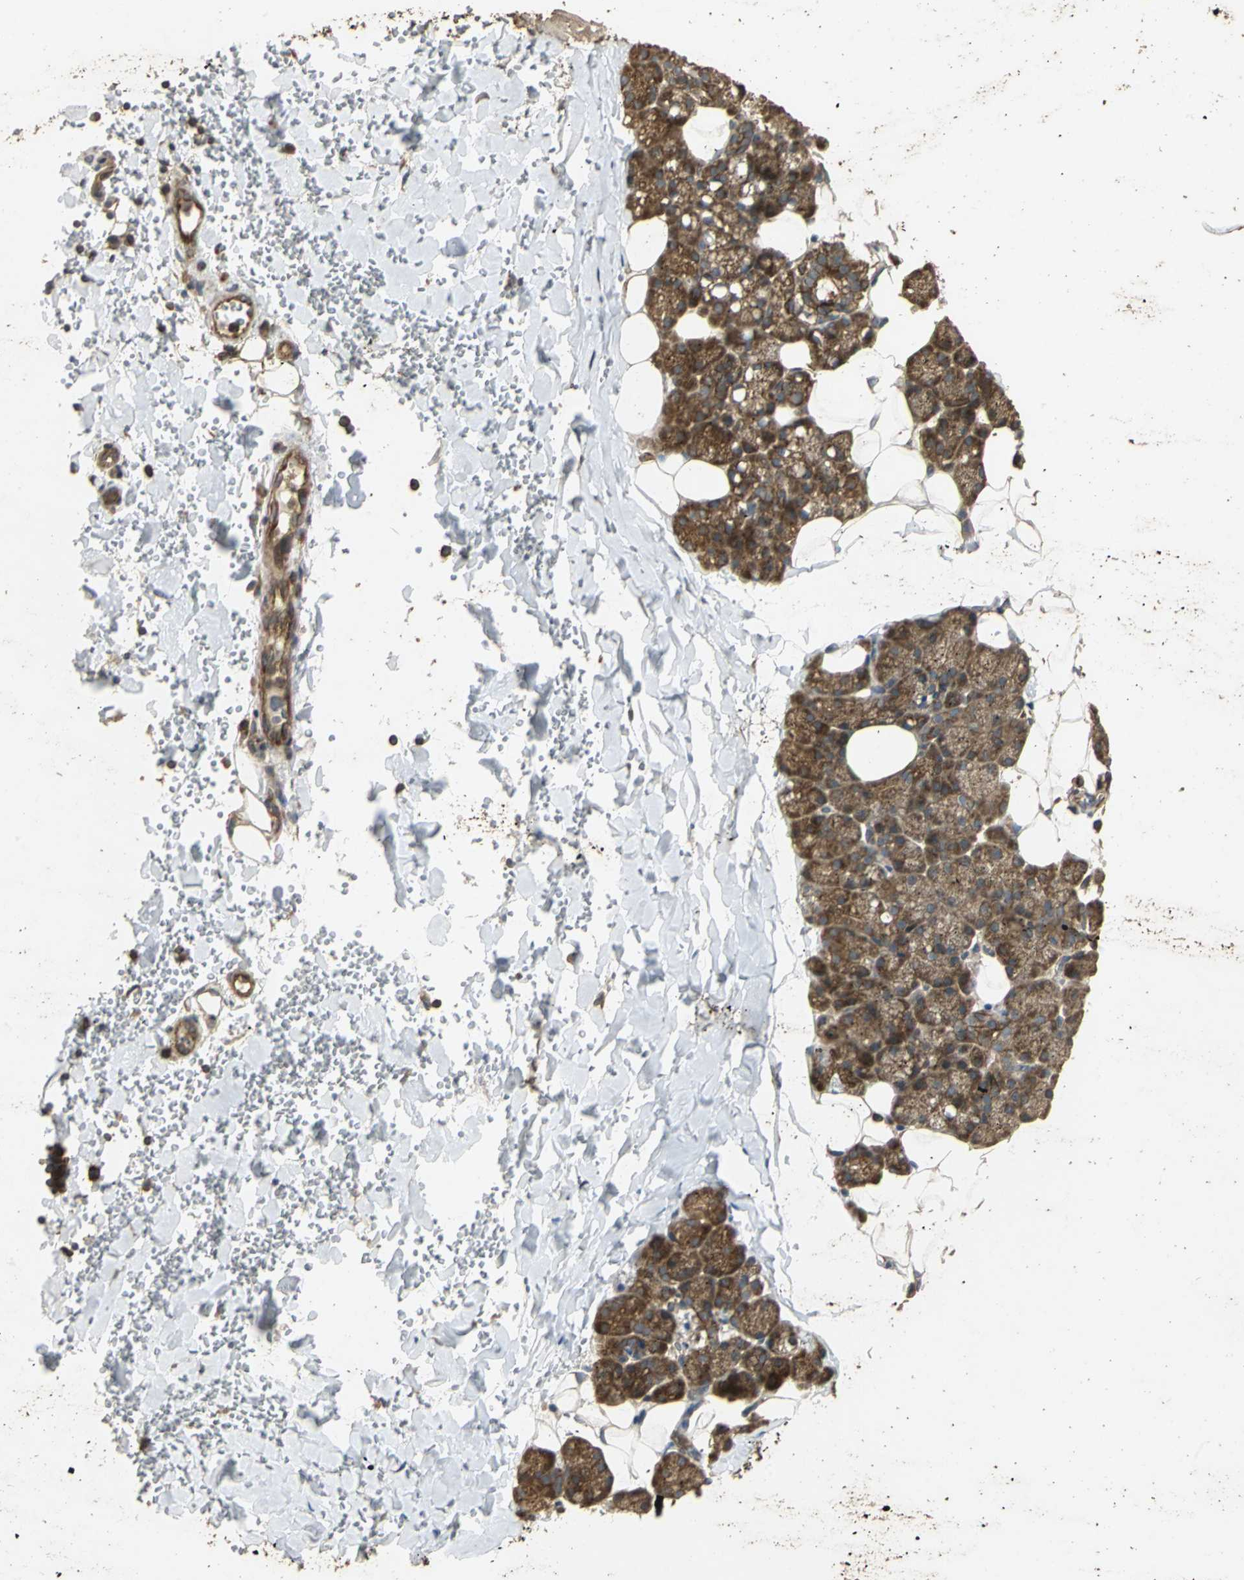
{"staining": {"intensity": "strong", "quantity": "25%-75%", "location": "cytoplasmic/membranous"}, "tissue": "salivary gland", "cell_type": "Glandular cells", "image_type": "normal", "snomed": [{"axis": "morphology", "description": "Normal tissue, NOS"}, {"axis": "topography", "description": "Lymph node"}, {"axis": "topography", "description": "Salivary gland"}], "caption": "Salivary gland was stained to show a protein in brown. There is high levels of strong cytoplasmic/membranous staining in about 25%-75% of glandular cells. The staining was performed using DAB, with brown indicating positive protein expression. Nuclei are stained blue with hematoxylin.", "gene": "KANK1", "patient": {"sex": "male", "age": 8}}